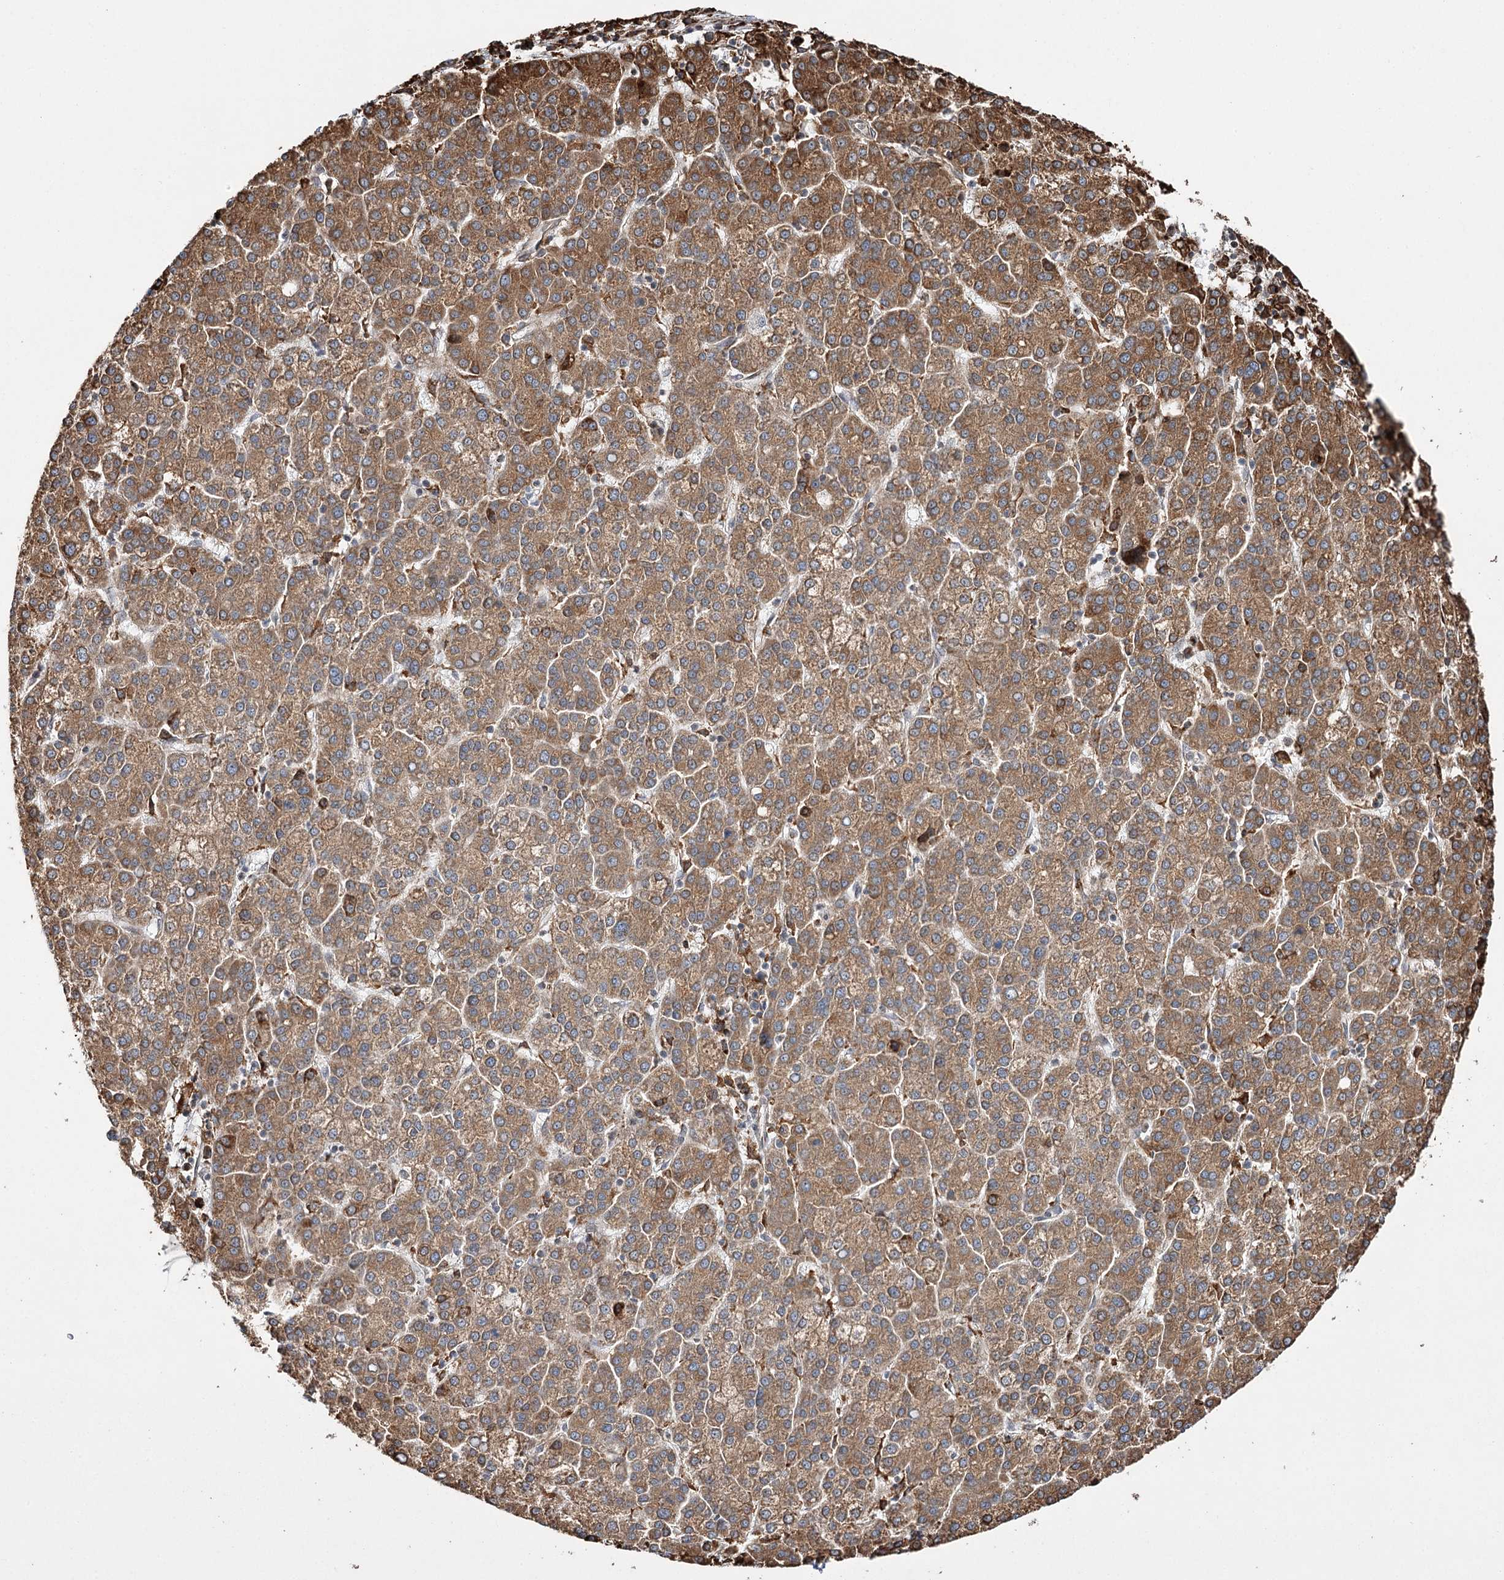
{"staining": {"intensity": "moderate", "quantity": ">75%", "location": "cytoplasmic/membranous"}, "tissue": "liver cancer", "cell_type": "Tumor cells", "image_type": "cancer", "snomed": [{"axis": "morphology", "description": "Carcinoma, Hepatocellular, NOS"}, {"axis": "topography", "description": "Liver"}], "caption": "Immunohistochemistry photomicrograph of liver cancer stained for a protein (brown), which shows medium levels of moderate cytoplasmic/membranous expression in about >75% of tumor cells.", "gene": "FANCL", "patient": {"sex": "female", "age": 58}}